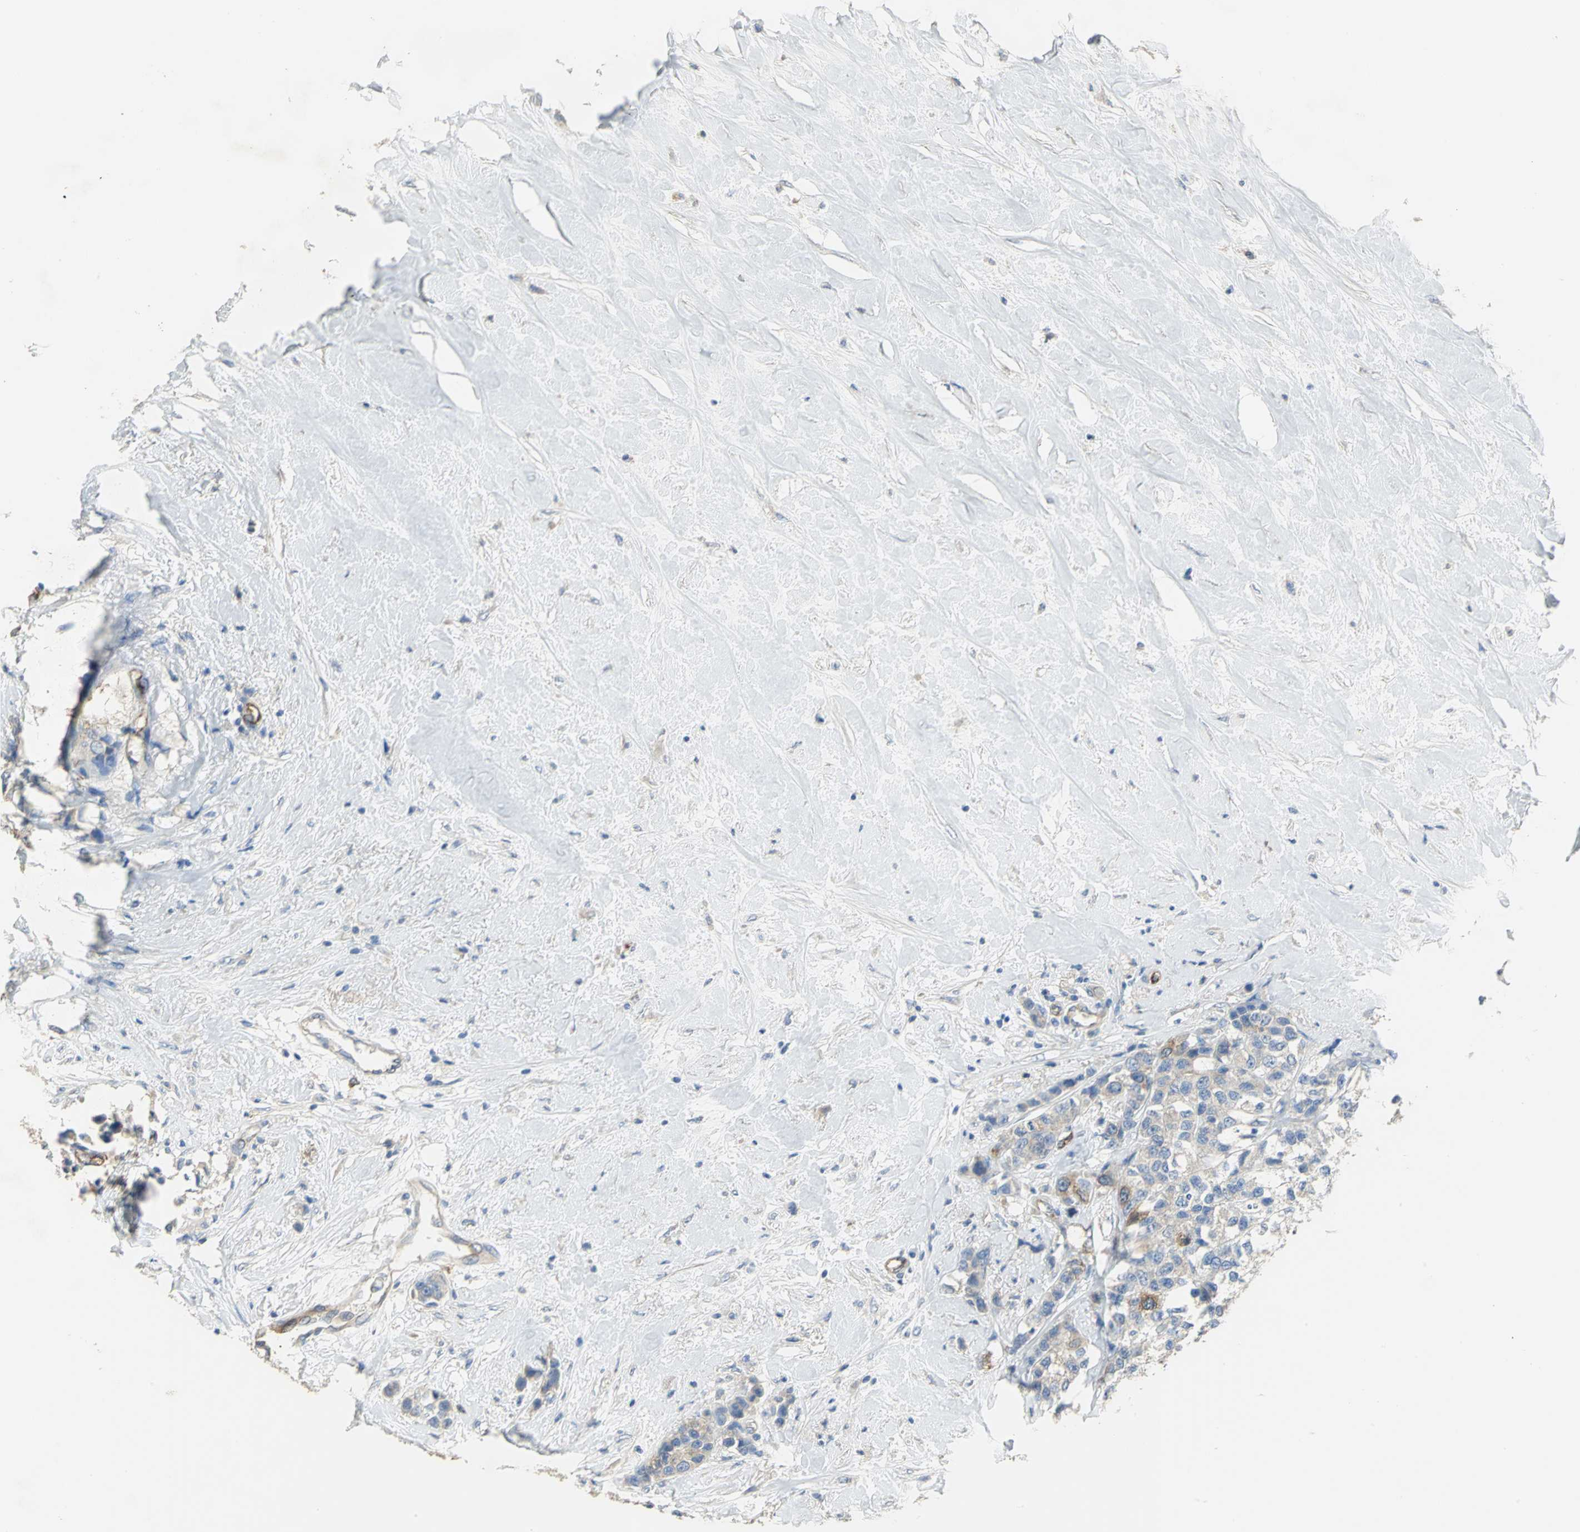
{"staining": {"intensity": "strong", "quantity": "<25%", "location": "cytoplasmic/membranous"}, "tissue": "breast cancer", "cell_type": "Tumor cells", "image_type": "cancer", "snomed": [{"axis": "morphology", "description": "Duct carcinoma"}, {"axis": "topography", "description": "Breast"}], "caption": "Immunohistochemistry photomicrograph of human breast cancer (invasive ductal carcinoma) stained for a protein (brown), which exhibits medium levels of strong cytoplasmic/membranous staining in approximately <25% of tumor cells.", "gene": "DLGAP5", "patient": {"sex": "female", "age": 51}}